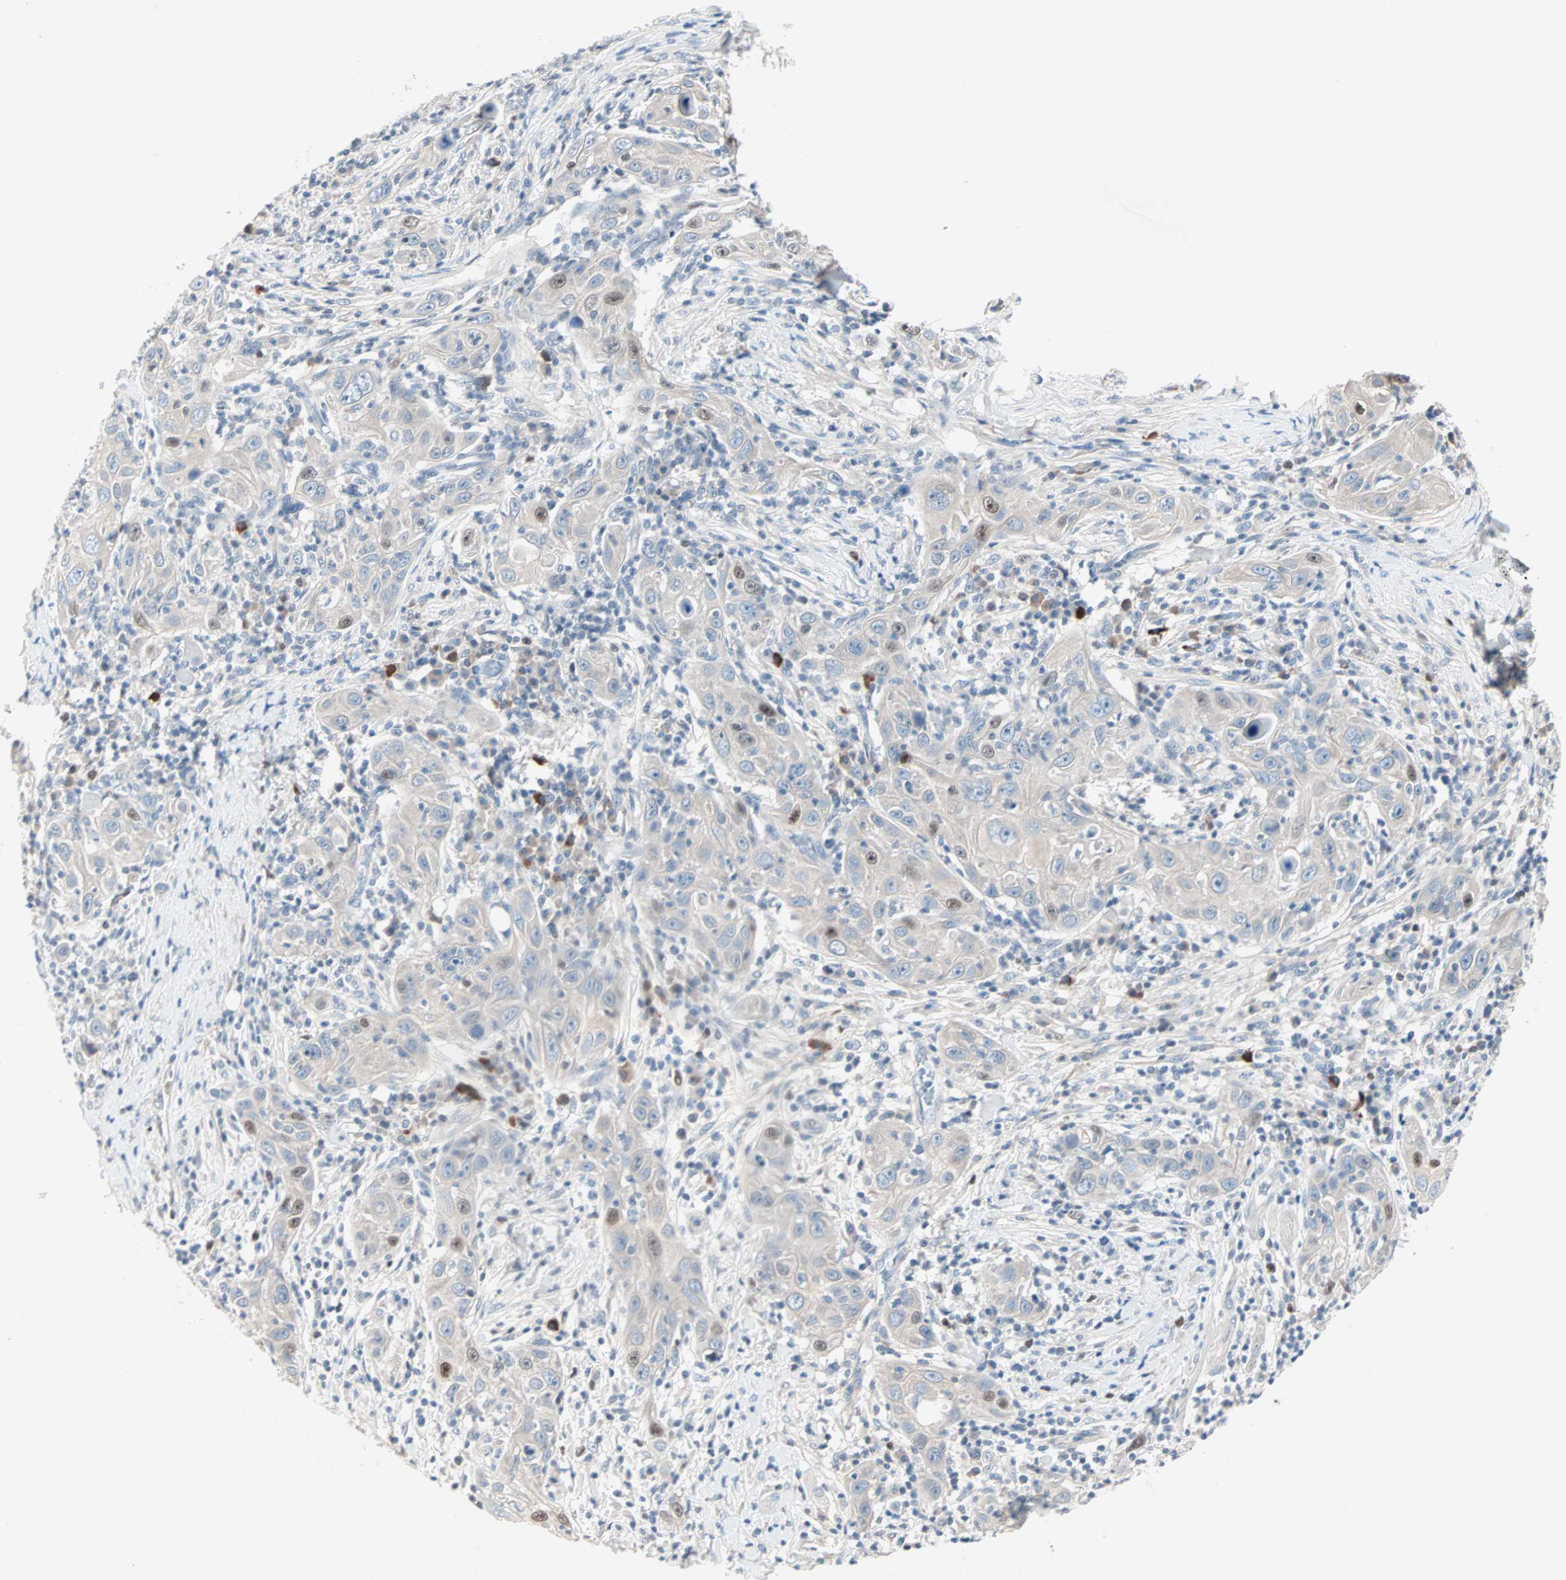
{"staining": {"intensity": "strong", "quantity": "<25%", "location": "nuclear"}, "tissue": "skin cancer", "cell_type": "Tumor cells", "image_type": "cancer", "snomed": [{"axis": "morphology", "description": "Squamous cell carcinoma, NOS"}, {"axis": "topography", "description": "Skin"}], "caption": "Immunohistochemical staining of squamous cell carcinoma (skin) displays medium levels of strong nuclear protein positivity in approximately <25% of tumor cells.", "gene": "CCNE2", "patient": {"sex": "female", "age": 88}}